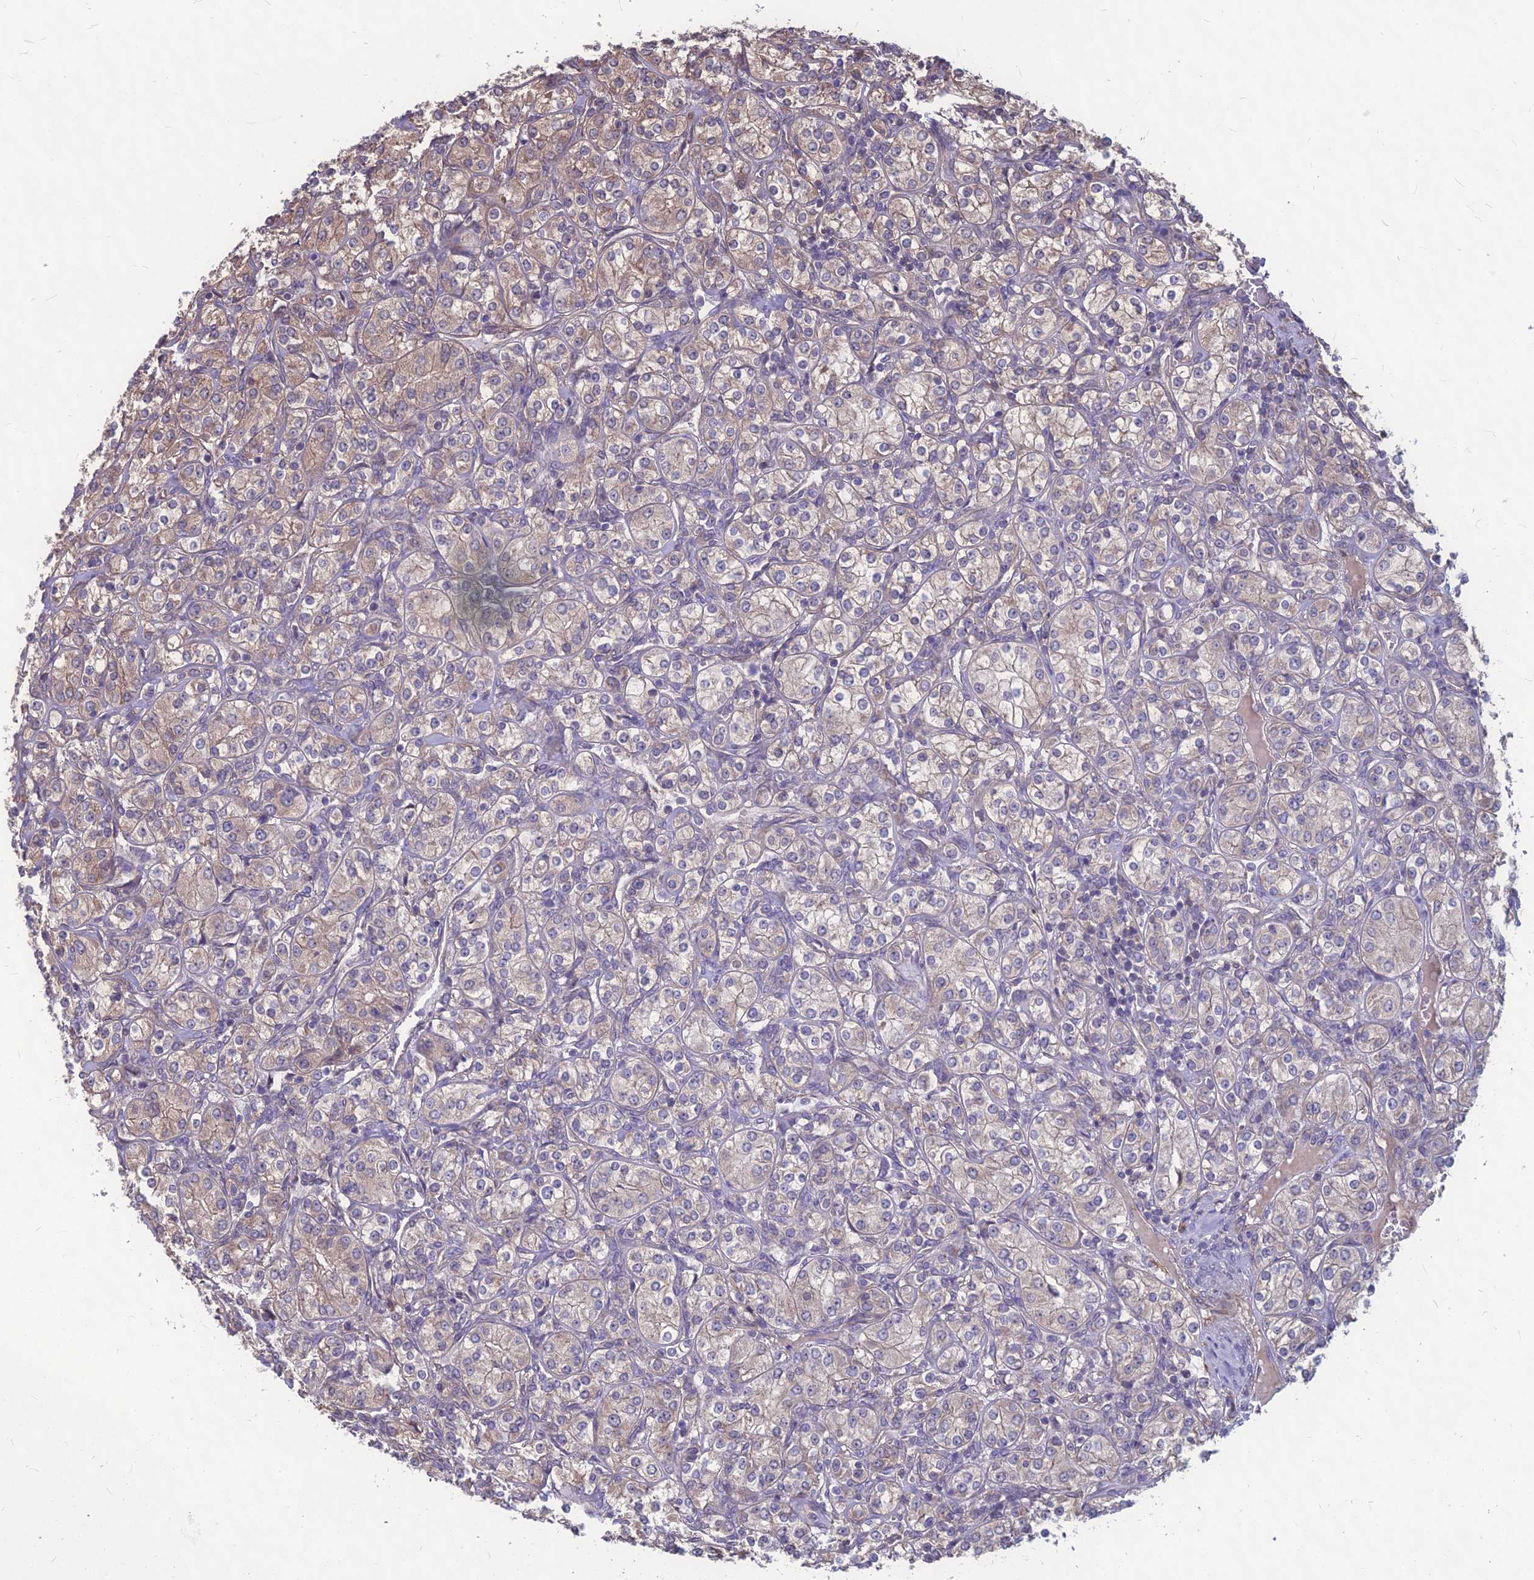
{"staining": {"intensity": "weak", "quantity": "<25%", "location": "cytoplasmic/membranous"}, "tissue": "renal cancer", "cell_type": "Tumor cells", "image_type": "cancer", "snomed": [{"axis": "morphology", "description": "Adenocarcinoma, NOS"}, {"axis": "topography", "description": "Kidney"}], "caption": "Renal adenocarcinoma was stained to show a protein in brown. There is no significant positivity in tumor cells.", "gene": "LSM6", "patient": {"sex": "male", "age": 77}}